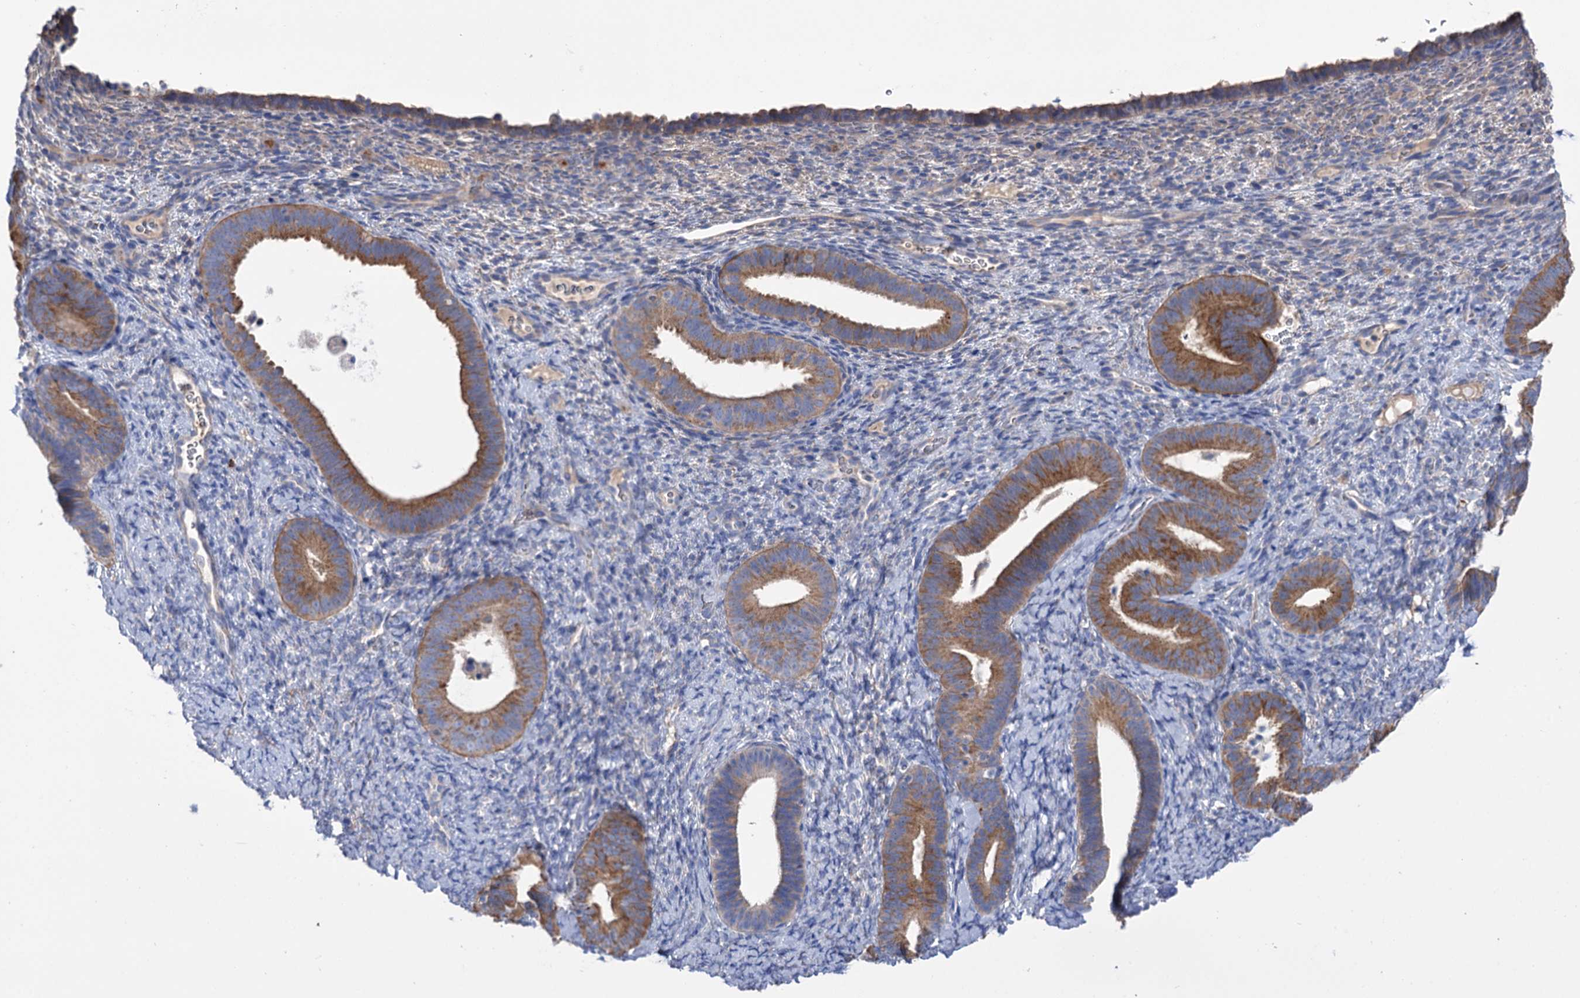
{"staining": {"intensity": "negative", "quantity": "none", "location": "none"}, "tissue": "endometrium", "cell_type": "Cells in endometrial stroma", "image_type": "normal", "snomed": [{"axis": "morphology", "description": "Normal tissue, NOS"}, {"axis": "topography", "description": "Endometrium"}], "caption": "Immunohistochemical staining of normal human endometrium displays no significant expression in cells in endometrial stroma. (Stains: DAB immunohistochemistry (IHC) with hematoxylin counter stain, Microscopy: brightfield microscopy at high magnification).", "gene": "BBS4", "patient": {"sex": "female", "age": 65}}